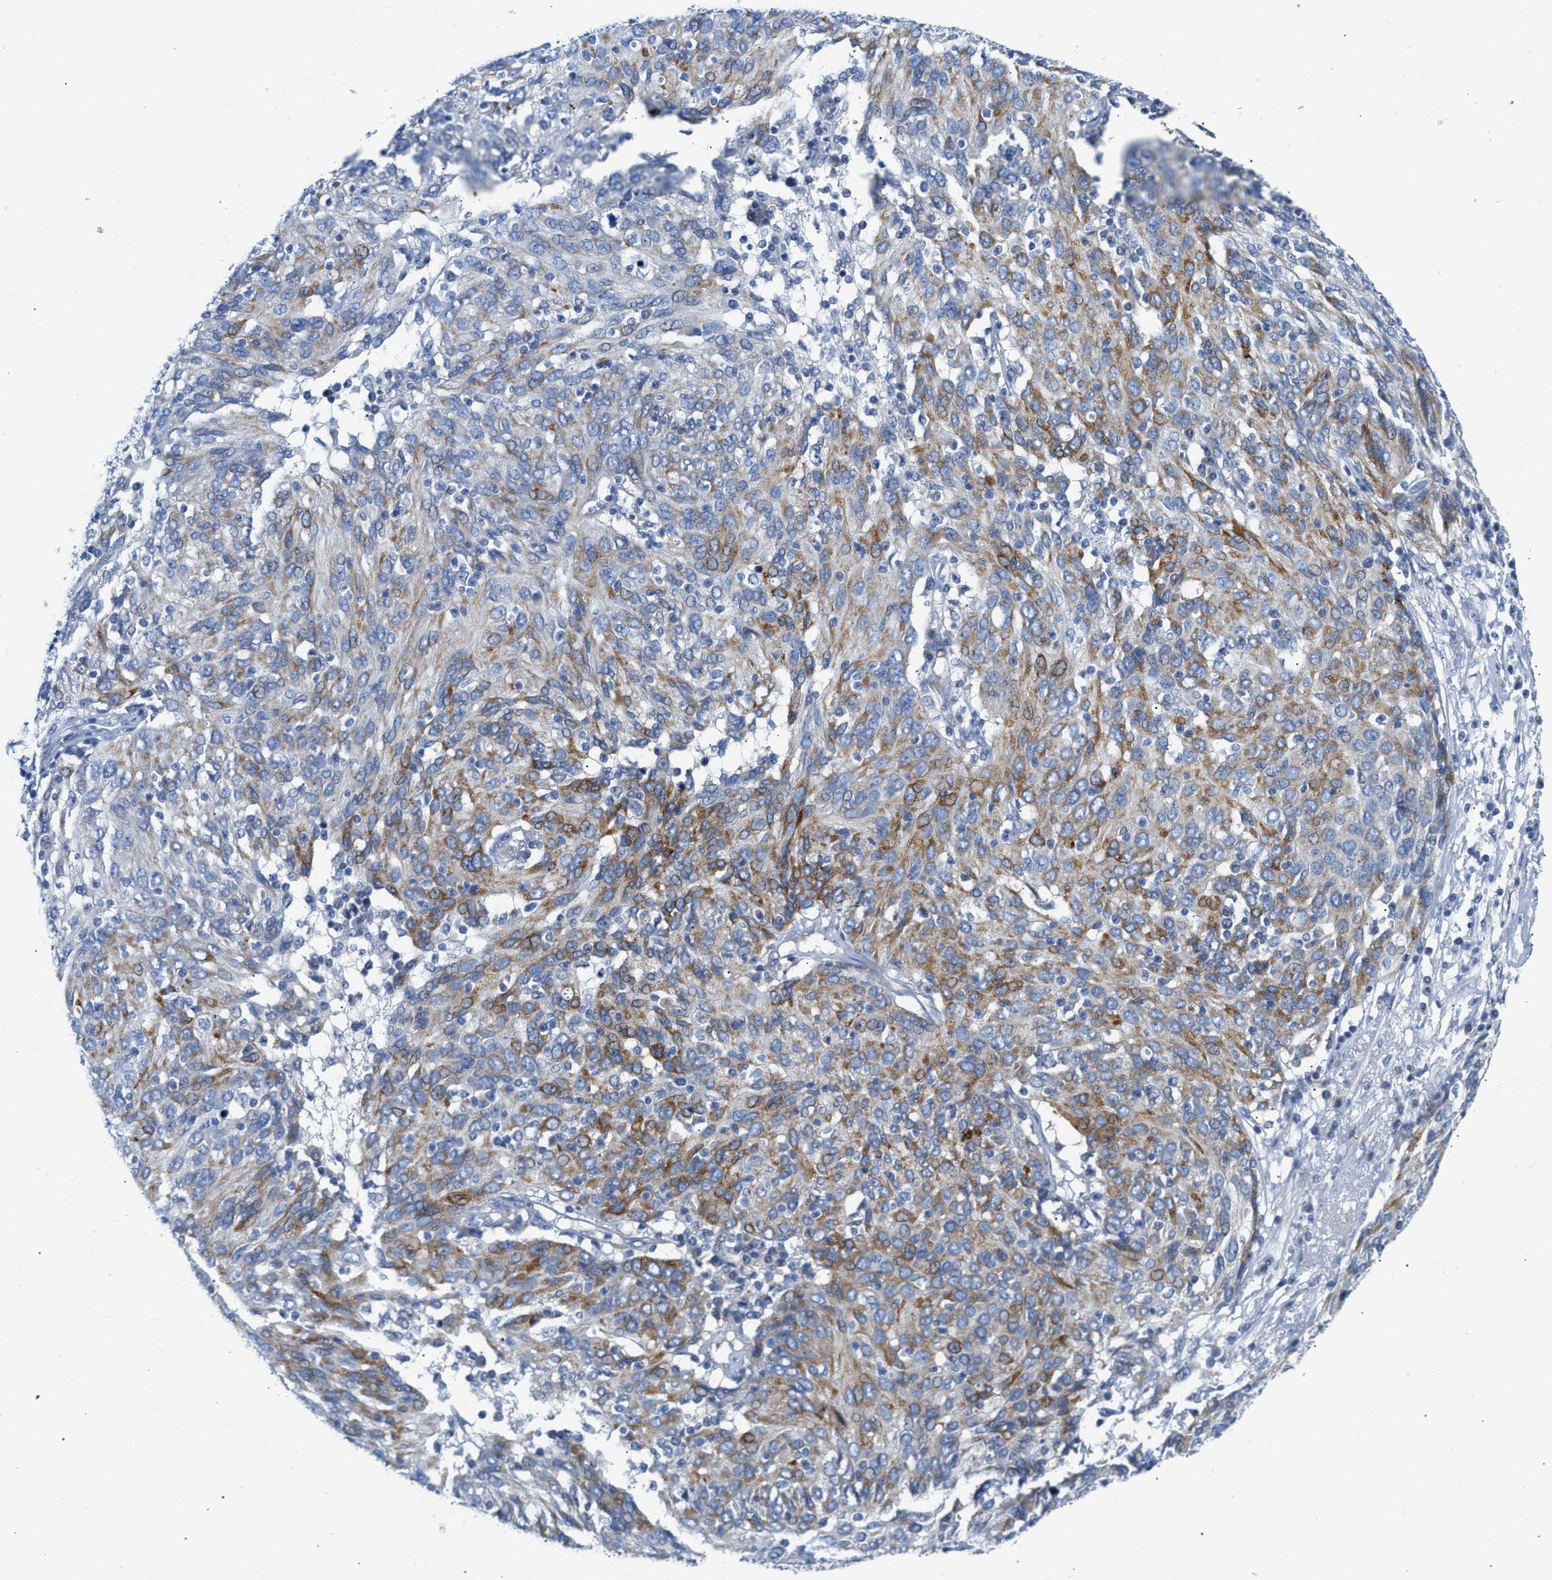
{"staining": {"intensity": "moderate", "quantity": "25%-75%", "location": "cytoplasmic/membranous"}, "tissue": "ovarian cancer", "cell_type": "Tumor cells", "image_type": "cancer", "snomed": [{"axis": "morphology", "description": "Carcinoma, endometroid"}, {"axis": "topography", "description": "Ovary"}], "caption": "IHC (DAB (3,3'-diaminobenzidine)) staining of human ovarian cancer reveals moderate cytoplasmic/membranous protein positivity in about 25%-75% of tumor cells.", "gene": "FHL1", "patient": {"sex": "female", "age": 50}}